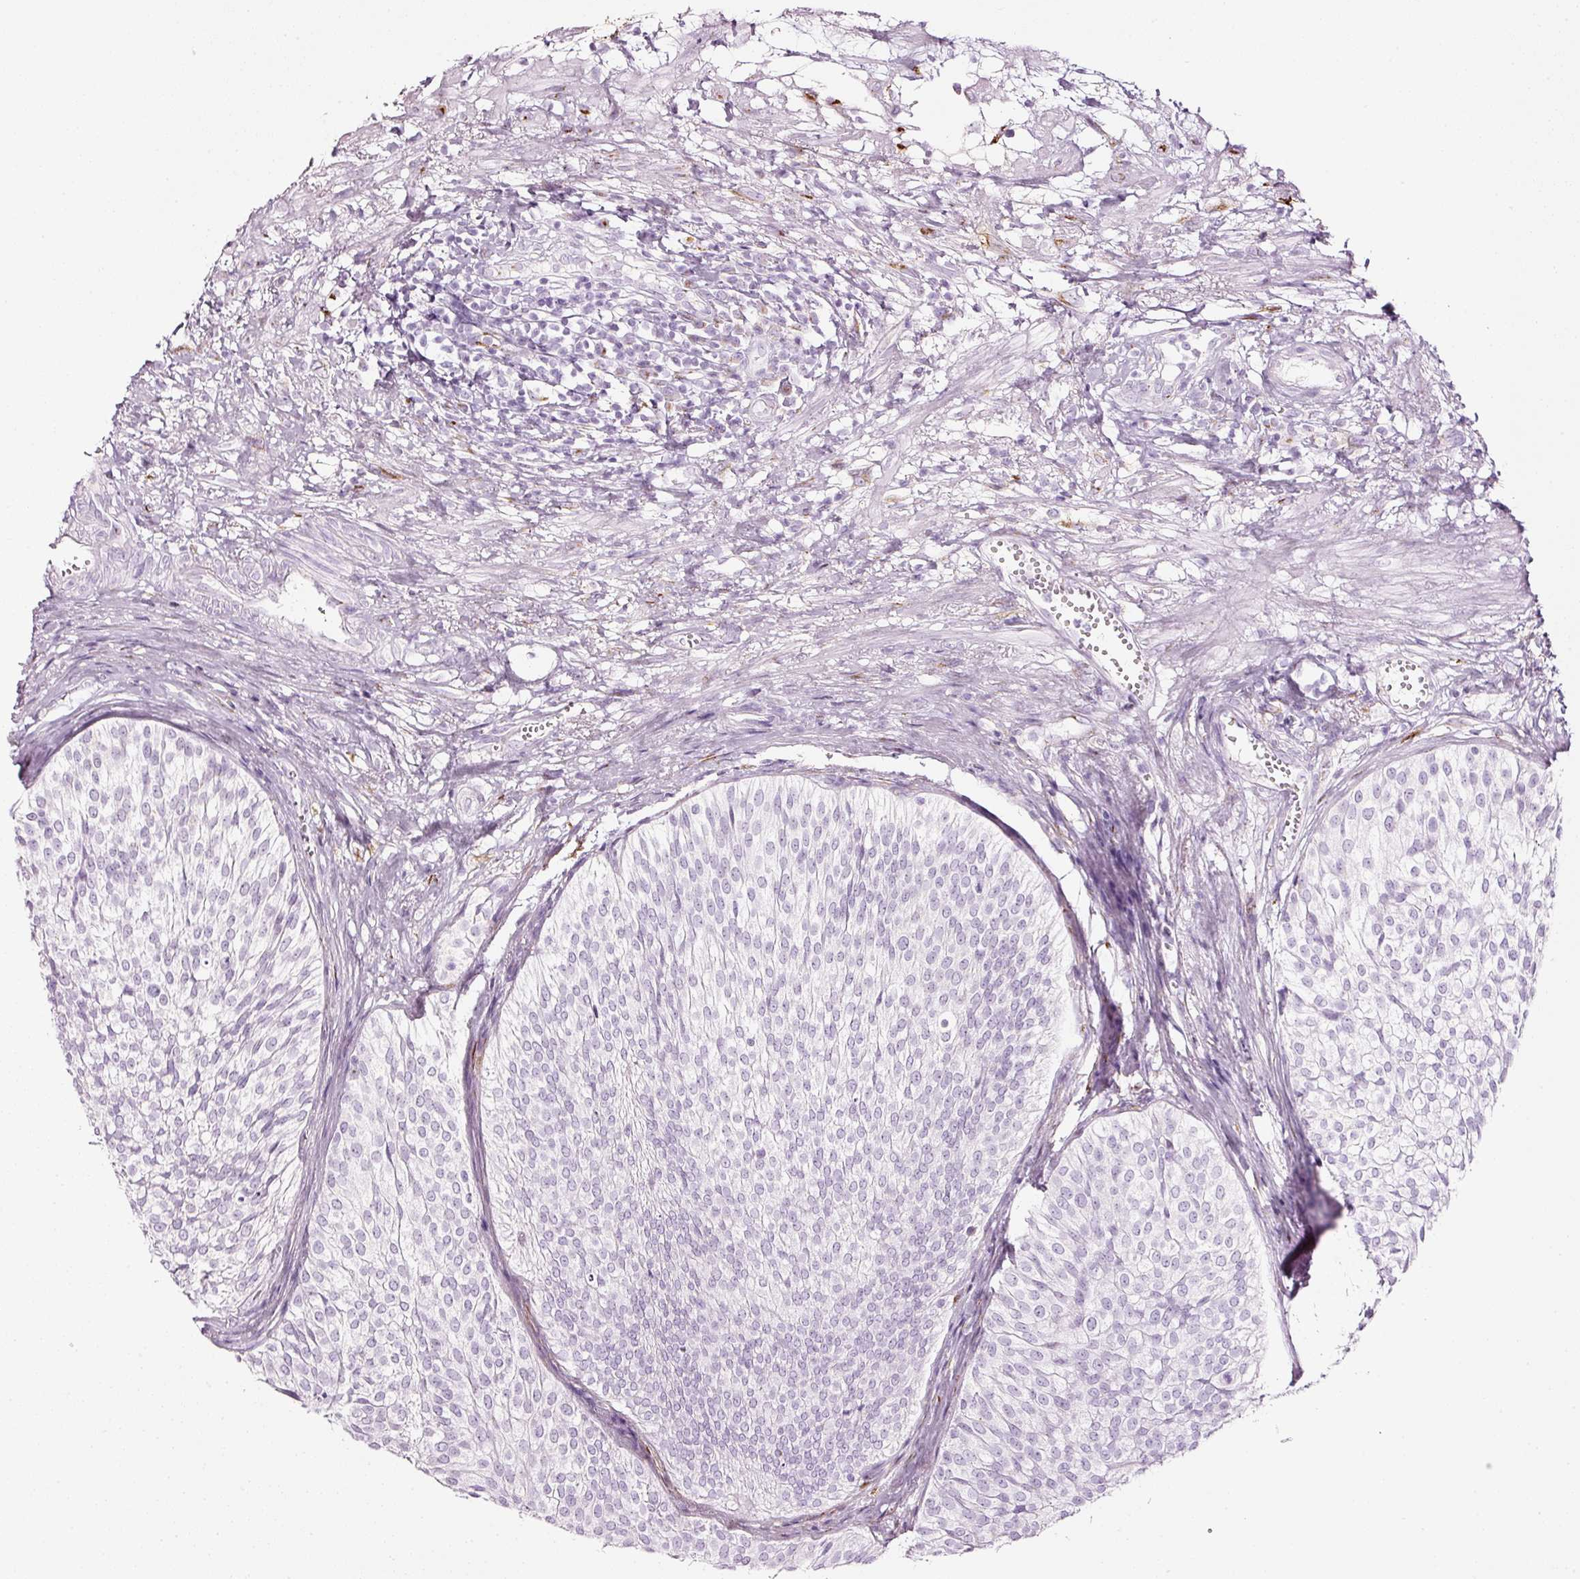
{"staining": {"intensity": "negative", "quantity": "none", "location": "none"}, "tissue": "urothelial cancer", "cell_type": "Tumor cells", "image_type": "cancer", "snomed": [{"axis": "morphology", "description": "Urothelial carcinoma, Low grade"}, {"axis": "topography", "description": "Urinary bladder"}], "caption": "Urothelial cancer was stained to show a protein in brown. There is no significant positivity in tumor cells.", "gene": "SDF4", "patient": {"sex": "male", "age": 91}}